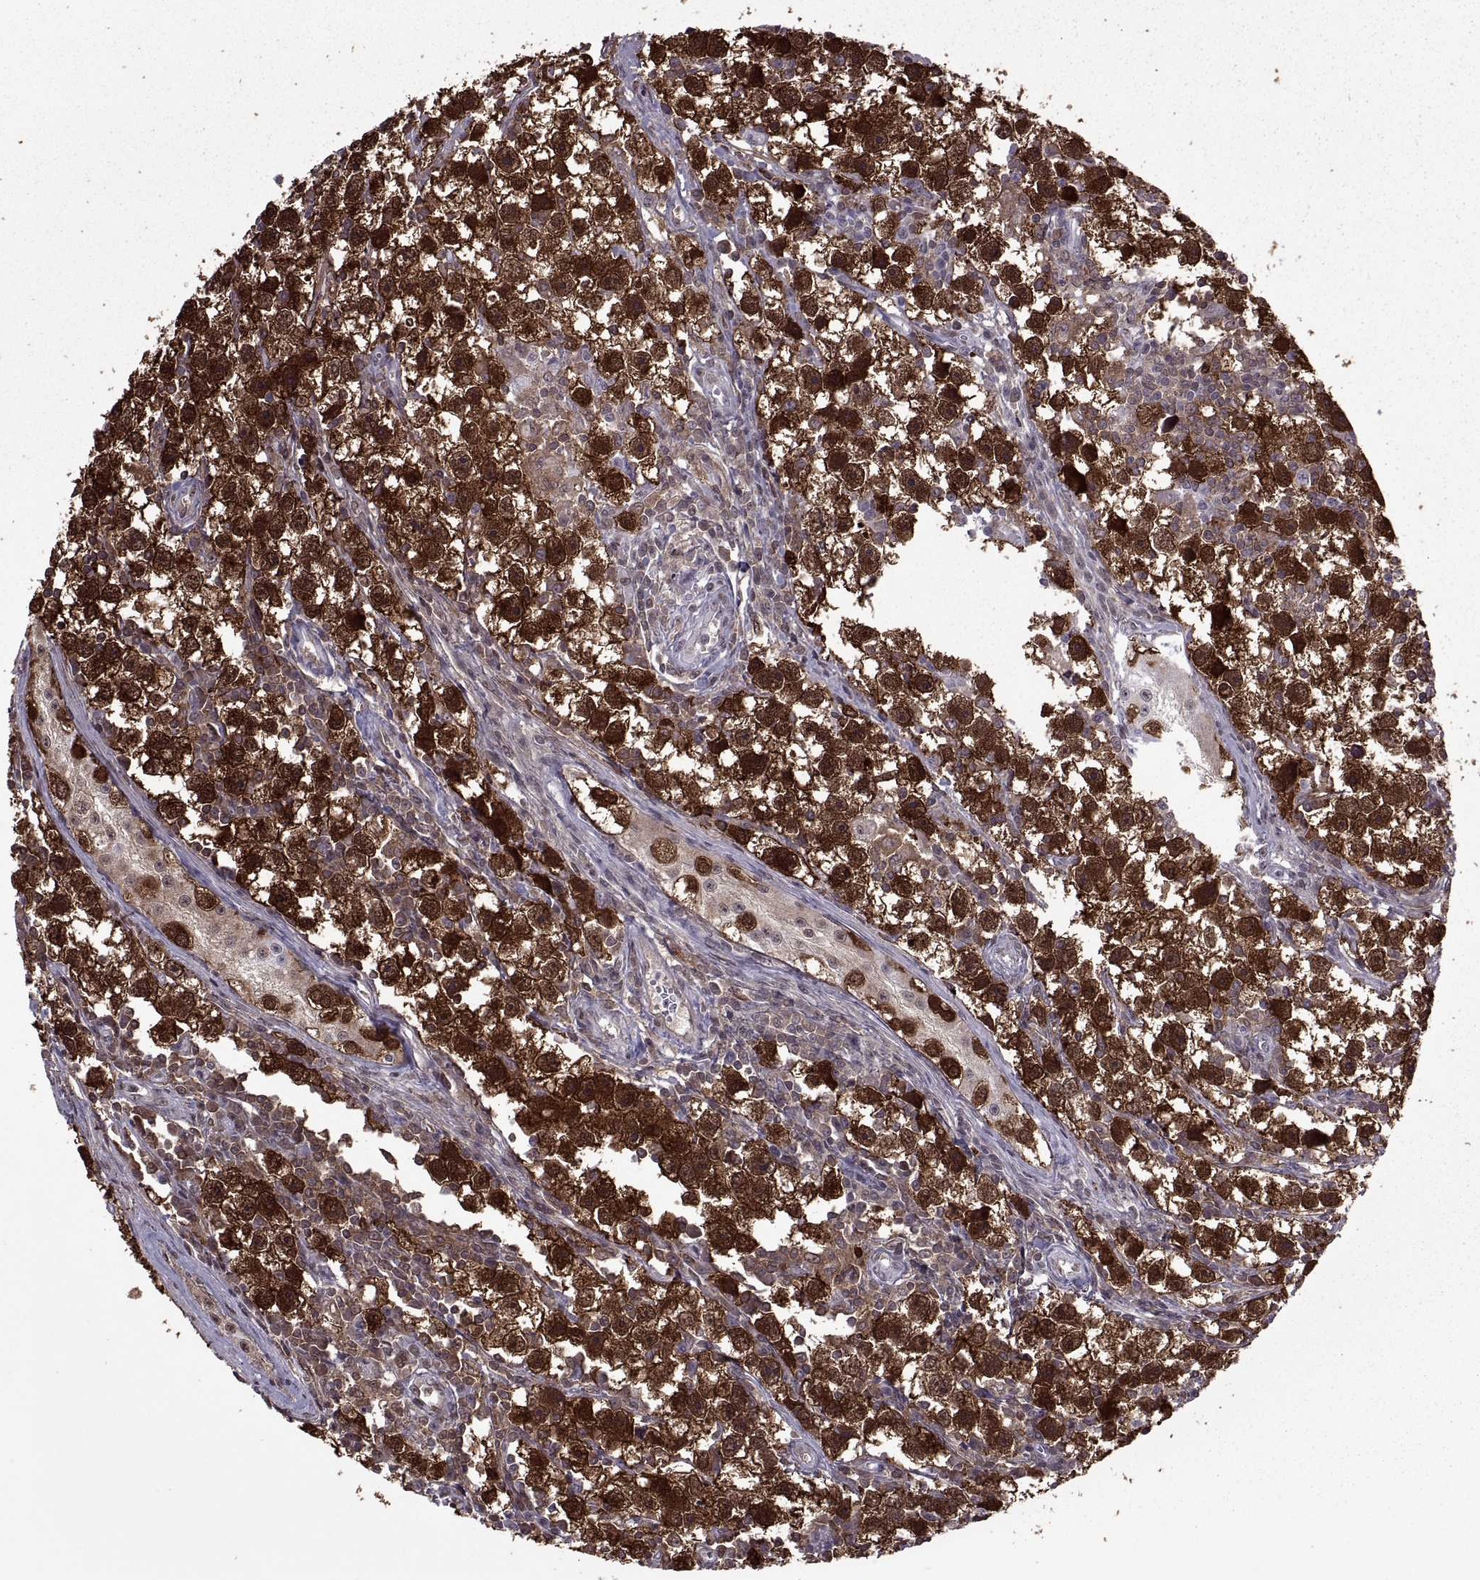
{"staining": {"intensity": "strong", "quantity": ">75%", "location": "cytoplasmic/membranous,nuclear"}, "tissue": "testis cancer", "cell_type": "Tumor cells", "image_type": "cancer", "snomed": [{"axis": "morphology", "description": "Seminoma, NOS"}, {"axis": "topography", "description": "Testis"}], "caption": "Testis cancer (seminoma) stained for a protein reveals strong cytoplasmic/membranous and nuclear positivity in tumor cells.", "gene": "MAGEA4", "patient": {"sex": "male", "age": 30}}